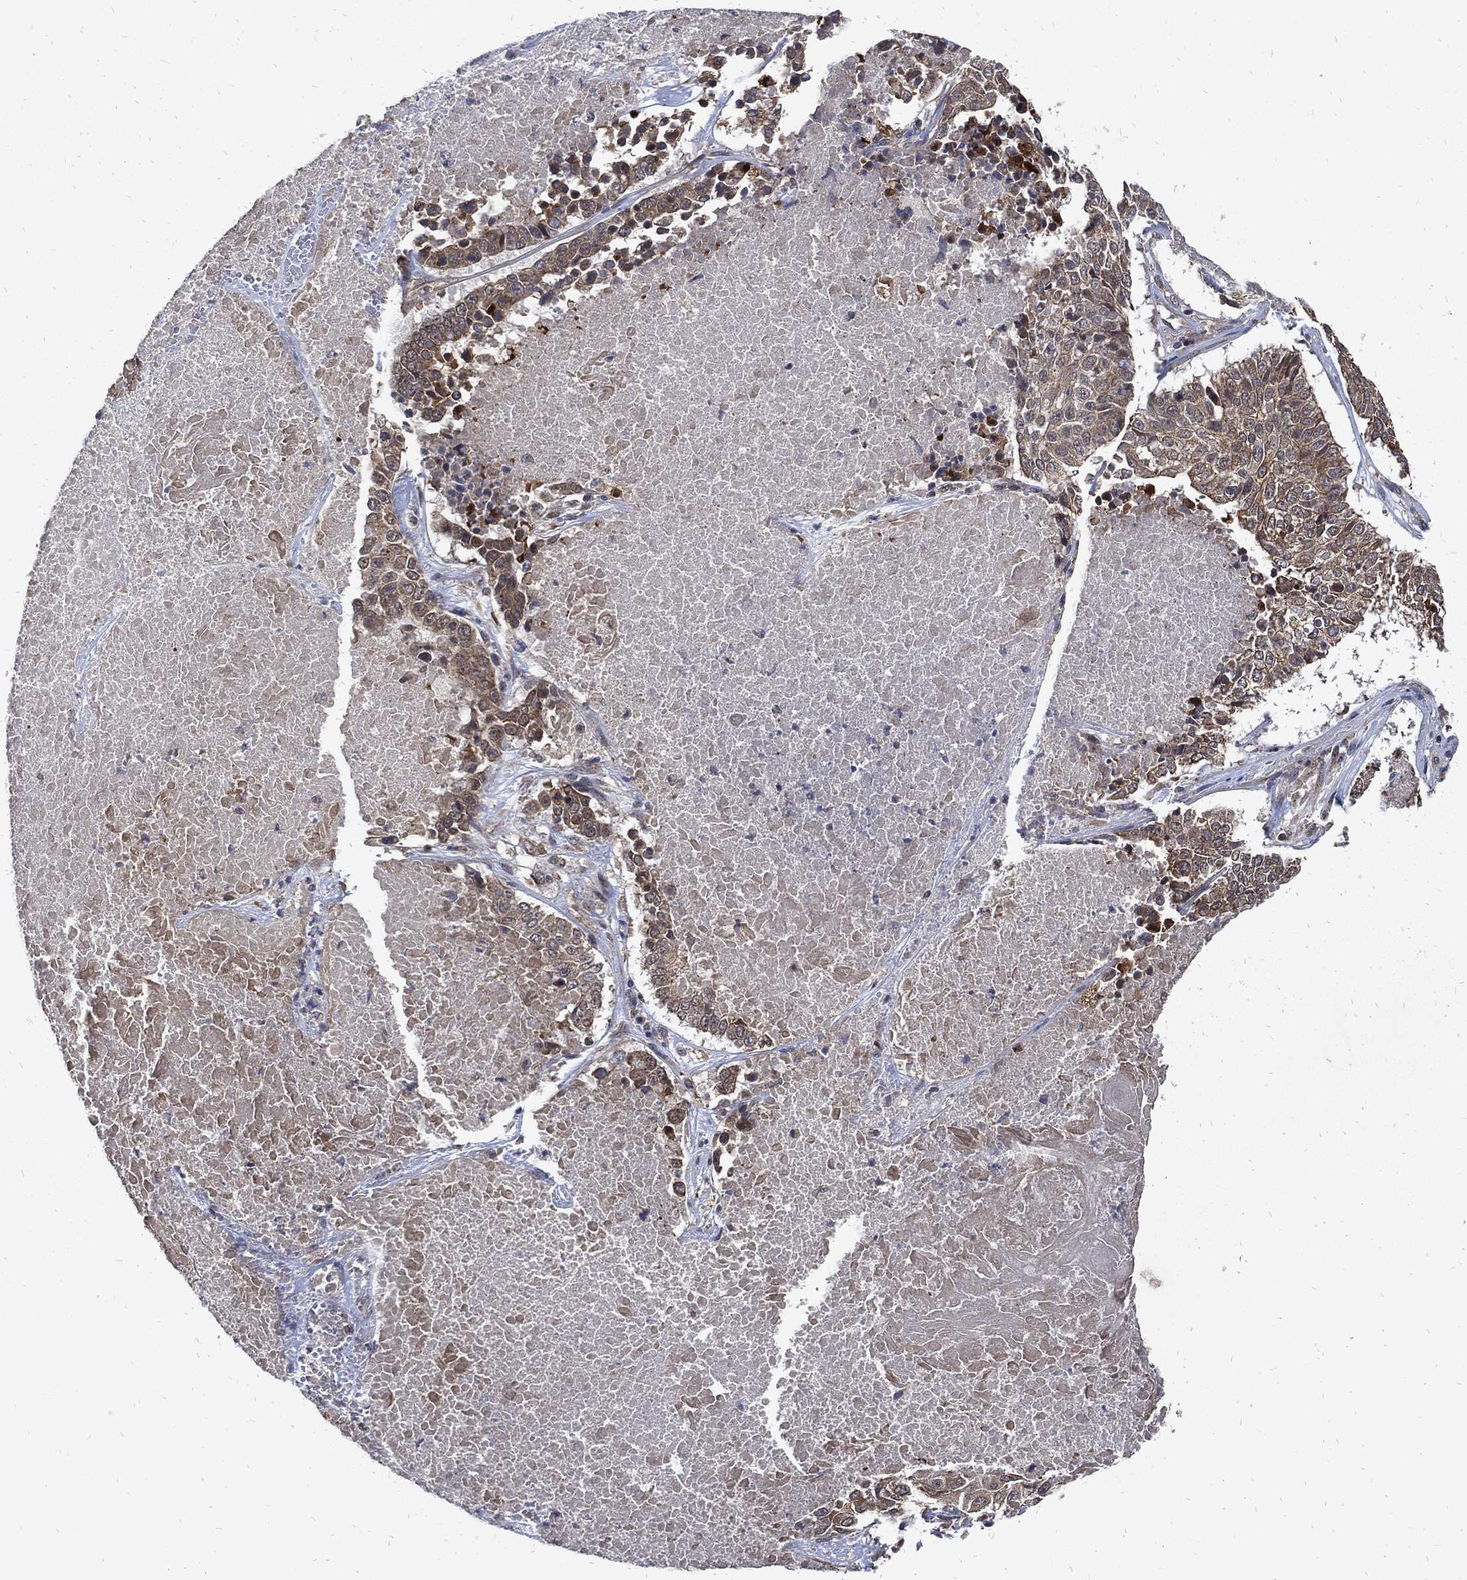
{"staining": {"intensity": "moderate", "quantity": "25%-75%", "location": "cytoplasmic/membranous"}, "tissue": "lung cancer", "cell_type": "Tumor cells", "image_type": "cancer", "snomed": [{"axis": "morphology", "description": "Squamous cell carcinoma, NOS"}, {"axis": "topography", "description": "Lung"}], "caption": "A brown stain shows moderate cytoplasmic/membranous staining of a protein in lung squamous cell carcinoma tumor cells. Using DAB (brown) and hematoxylin (blue) stains, captured at high magnification using brightfield microscopy.", "gene": "DCTN1", "patient": {"sex": "male", "age": 64}}